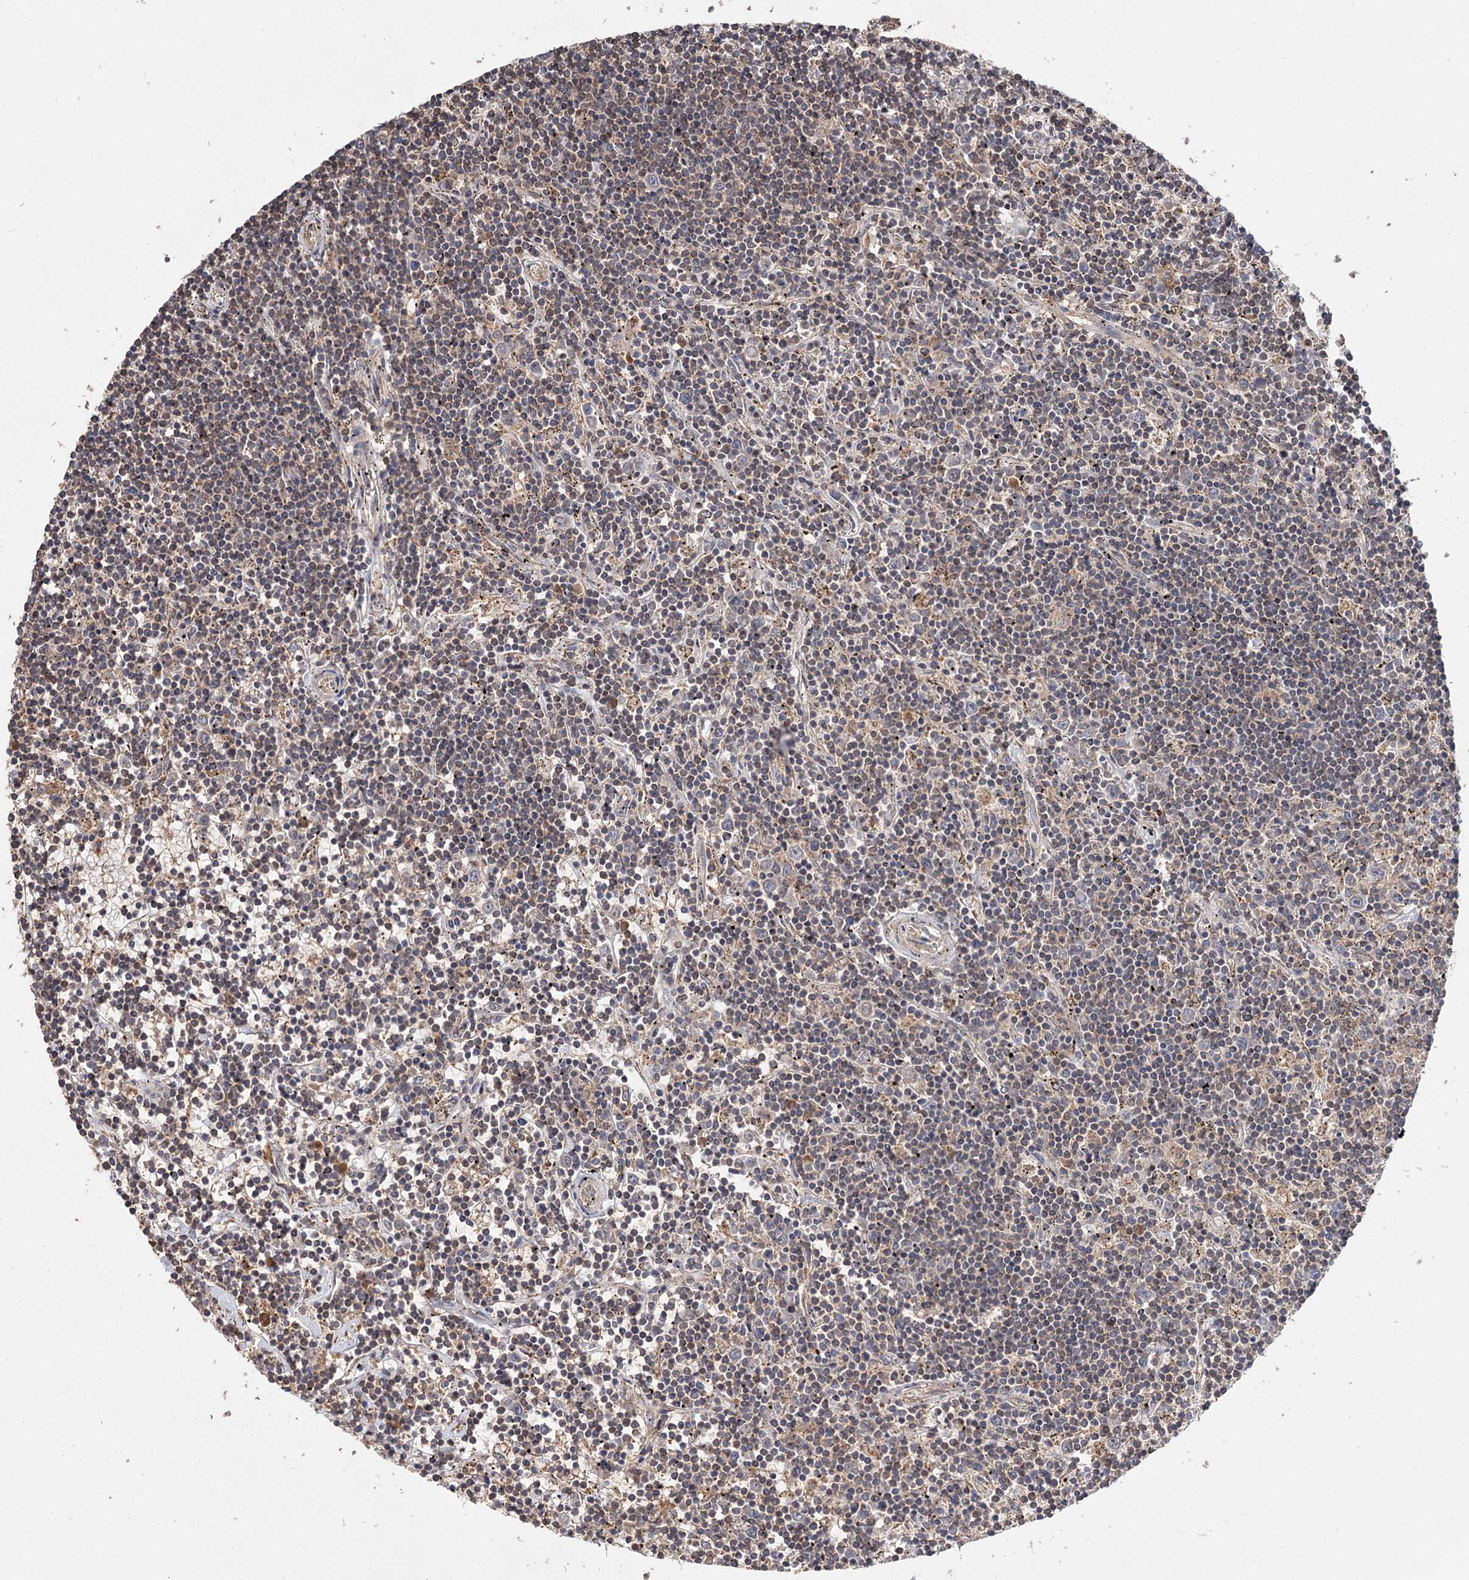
{"staining": {"intensity": "weak", "quantity": "25%-75%", "location": "cytoplasmic/membranous"}, "tissue": "lymphoma", "cell_type": "Tumor cells", "image_type": "cancer", "snomed": [{"axis": "morphology", "description": "Malignant lymphoma, non-Hodgkin's type, Low grade"}, {"axis": "topography", "description": "Spleen"}], "caption": "A photomicrograph of low-grade malignant lymphoma, non-Hodgkin's type stained for a protein shows weak cytoplasmic/membranous brown staining in tumor cells. Using DAB (brown) and hematoxylin (blue) stains, captured at high magnification using brightfield microscopy.", "gene": "FBXW8", "patient": {"sex": "male", "age": 76}}